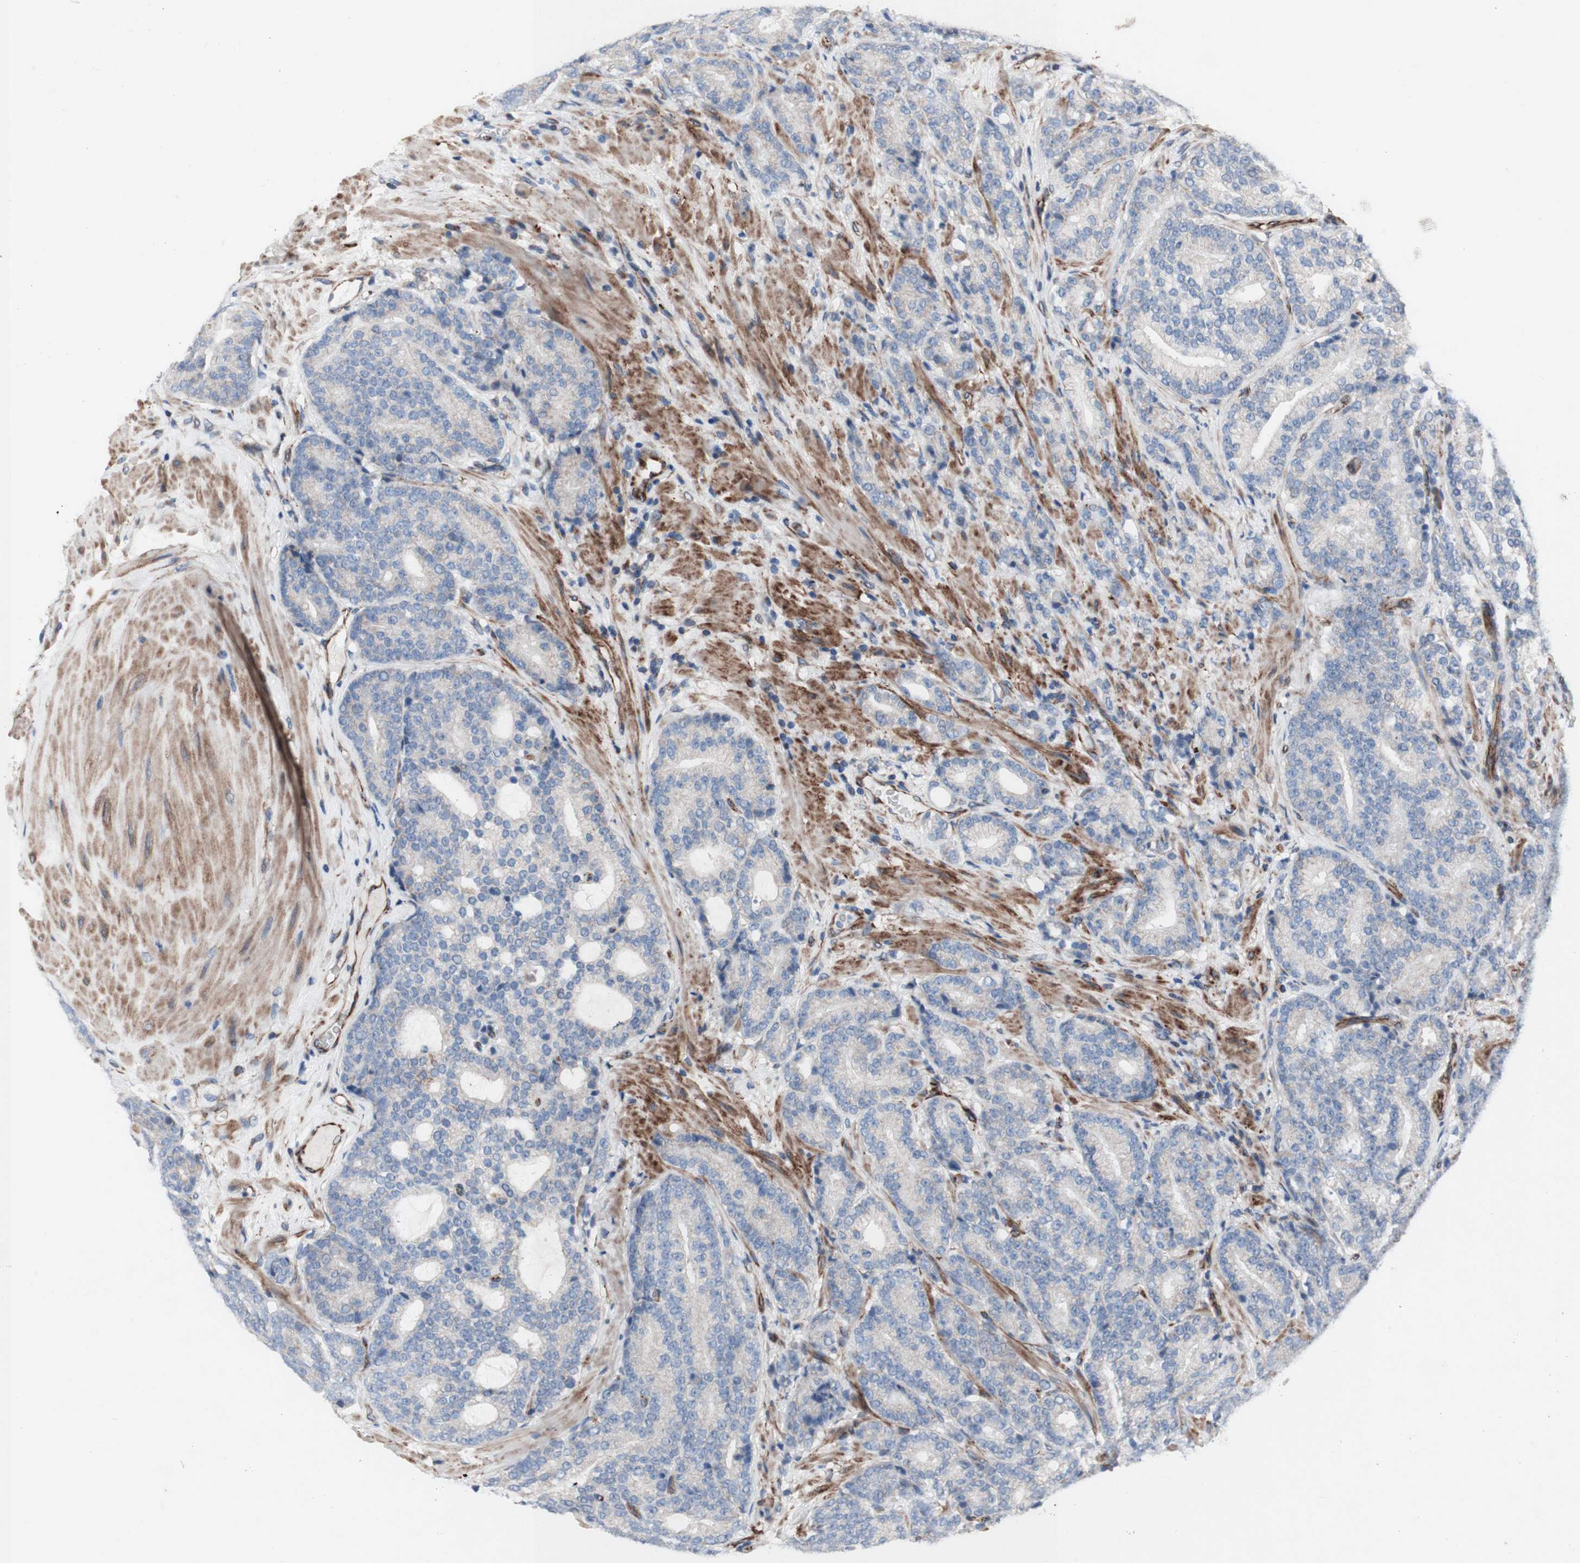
{"staining": {"intensity": "negative", "quantity": "none", "location": "none"}, "tissue": "prostate cancer", "cell_type": "Tumor cells", "image_type": "cancer", "snomed": [{"axis": "morphology", "description": "Adenocarcinoma, High grade"}, {"axis": "topography", "description": "Prostate"}], "caption": "Tumor cells are negative for protein expression in human prostate high-grade adenocarcinoma. The staining is performed using DAB (3,3'-diaminobenzidine) brown chromogen with nuclei counter-stained in using hematoxylin.", "gene": "AGPAT5", "patient": {"sex": "male", "age": 61}}